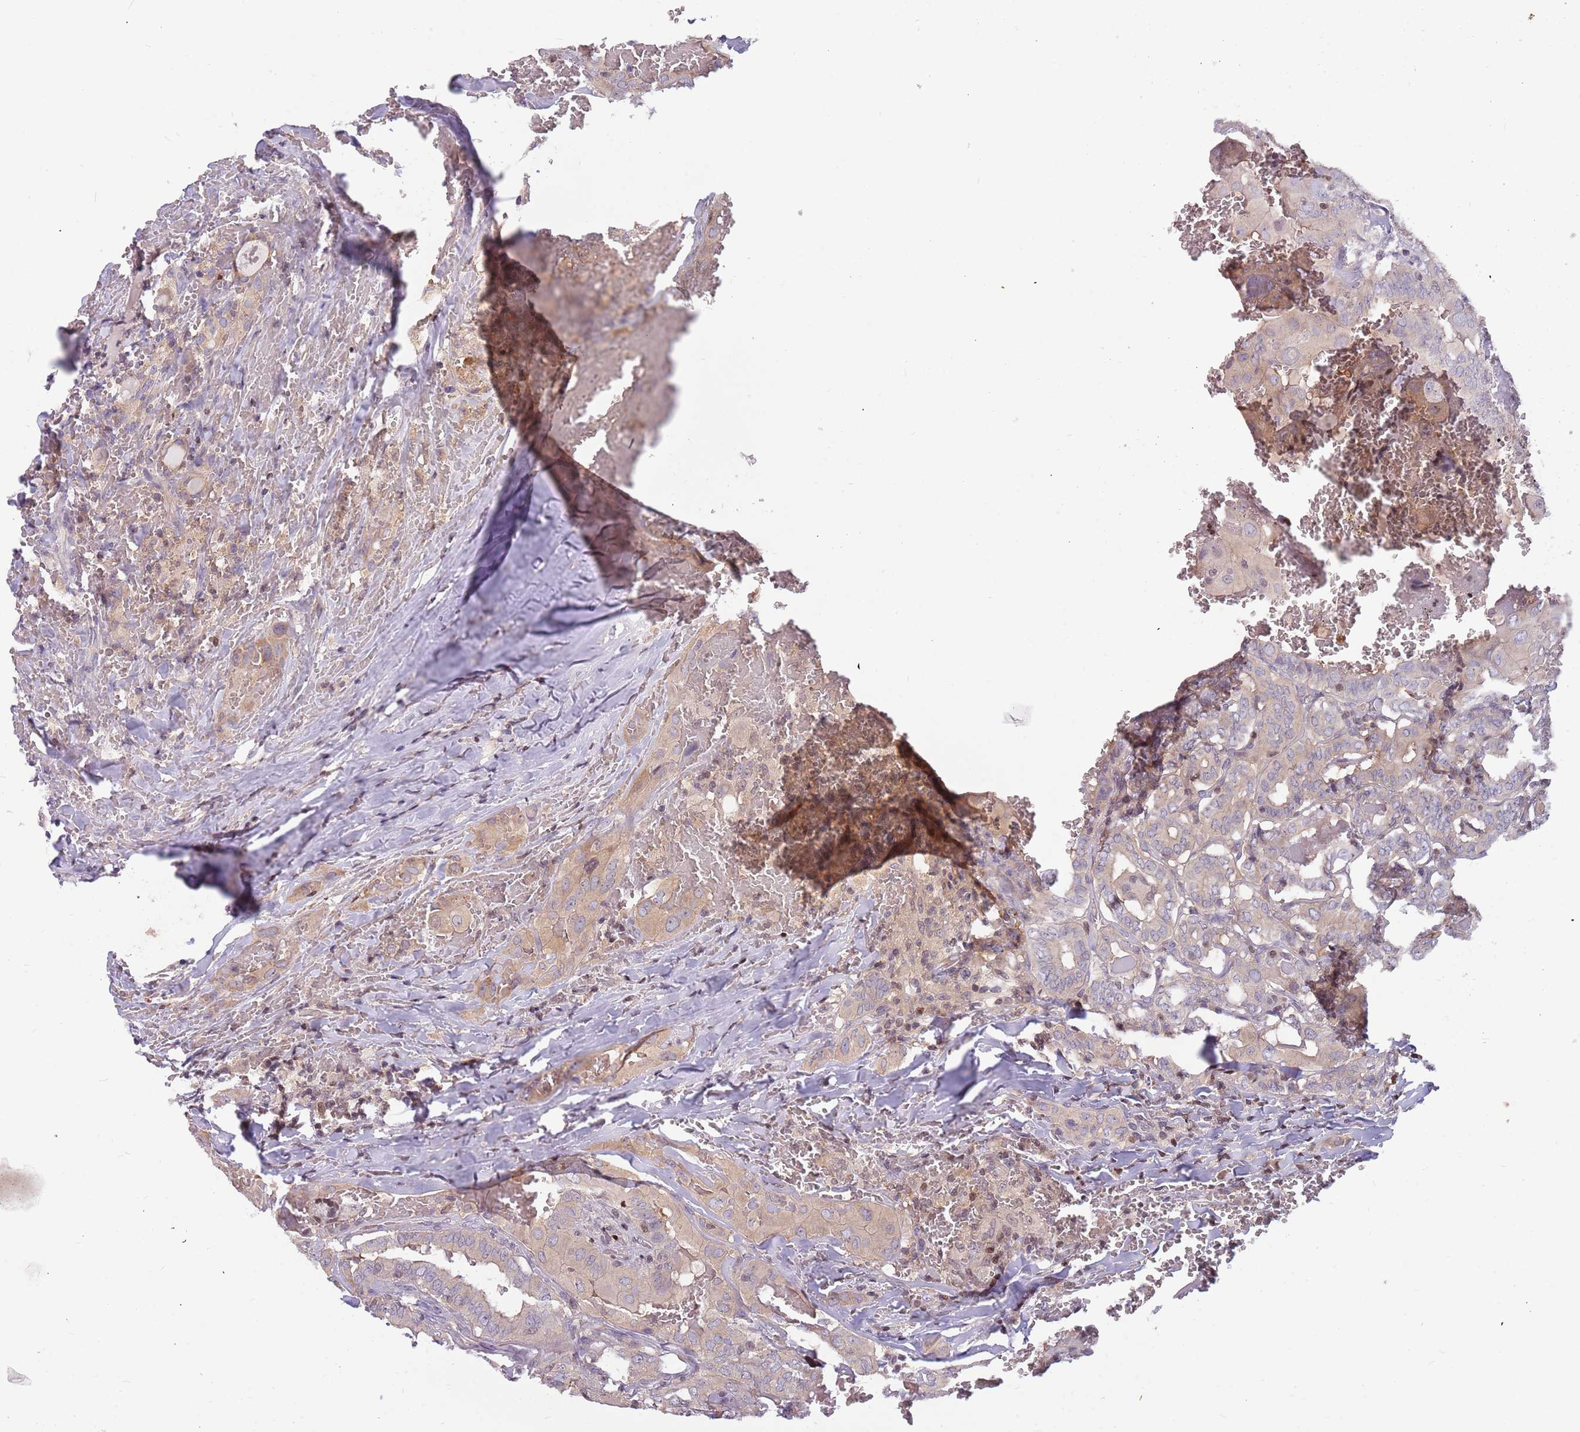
{"staining": {"intensity": "negative", "quantity": "none", "location": "none"}, "tissue": "thyroid cancer", "cell_type": "Tumor cells", "image_type": "cancer", "snomed": [{"axis": "morphology", "description": "Papillary adenocarcinoma, NOS"}, {"axis": "topography", "description": "Thyroid gland"}], "caption": "DAB immunohistochemical staining of papillary adenocarcinoma (thyroid) demonstrates no significant positivity in tumor cells.", "gene": "ARHGEF5", "patient": {"sex": "female", "age": 72}}